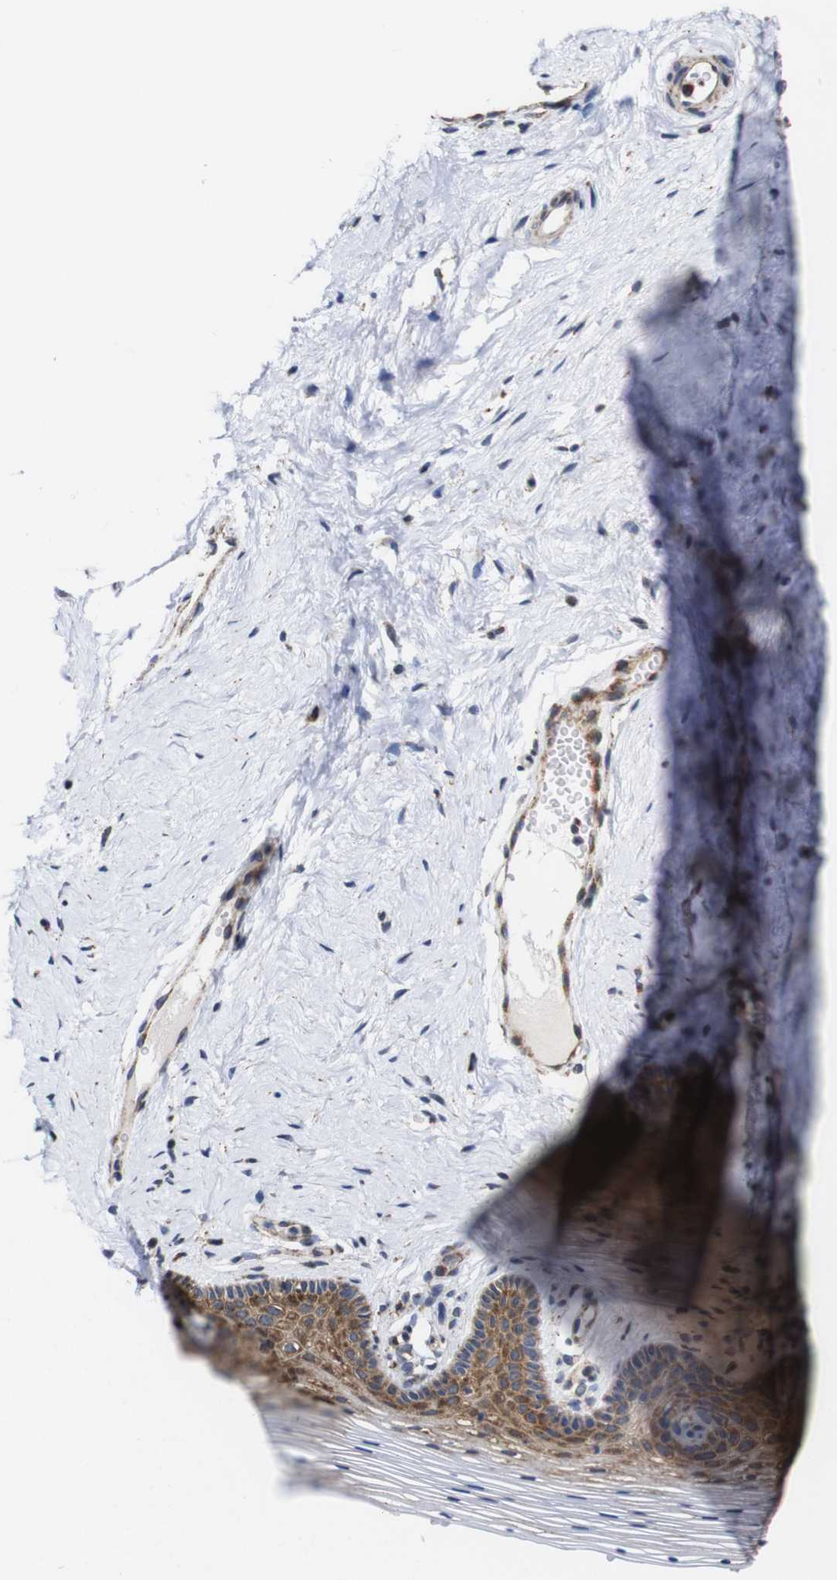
{"staining": {"intensity": "moderate", "quantity": "25%-75%", "location": "cytoplasmic/membranous"}, "tissue": "vagina", "cell_type": "Squamous epithelial cells", "image_type": "normal", "snomed": [{"axis": "morphology", "description": "Normal tissue, NOS"}, {"axis": "topography", "description": "Vagina"}], "caption": "Immunohistochemistry (IHC) image of benign vagina stained for a protein (brown), which exhibits medium levels of moderate cytoplasmic/membranous expression in about 25%-75% of squamous epithelial cells.", "gene": "C17orf80", "patient": {"sex": "female", "age": 32}}